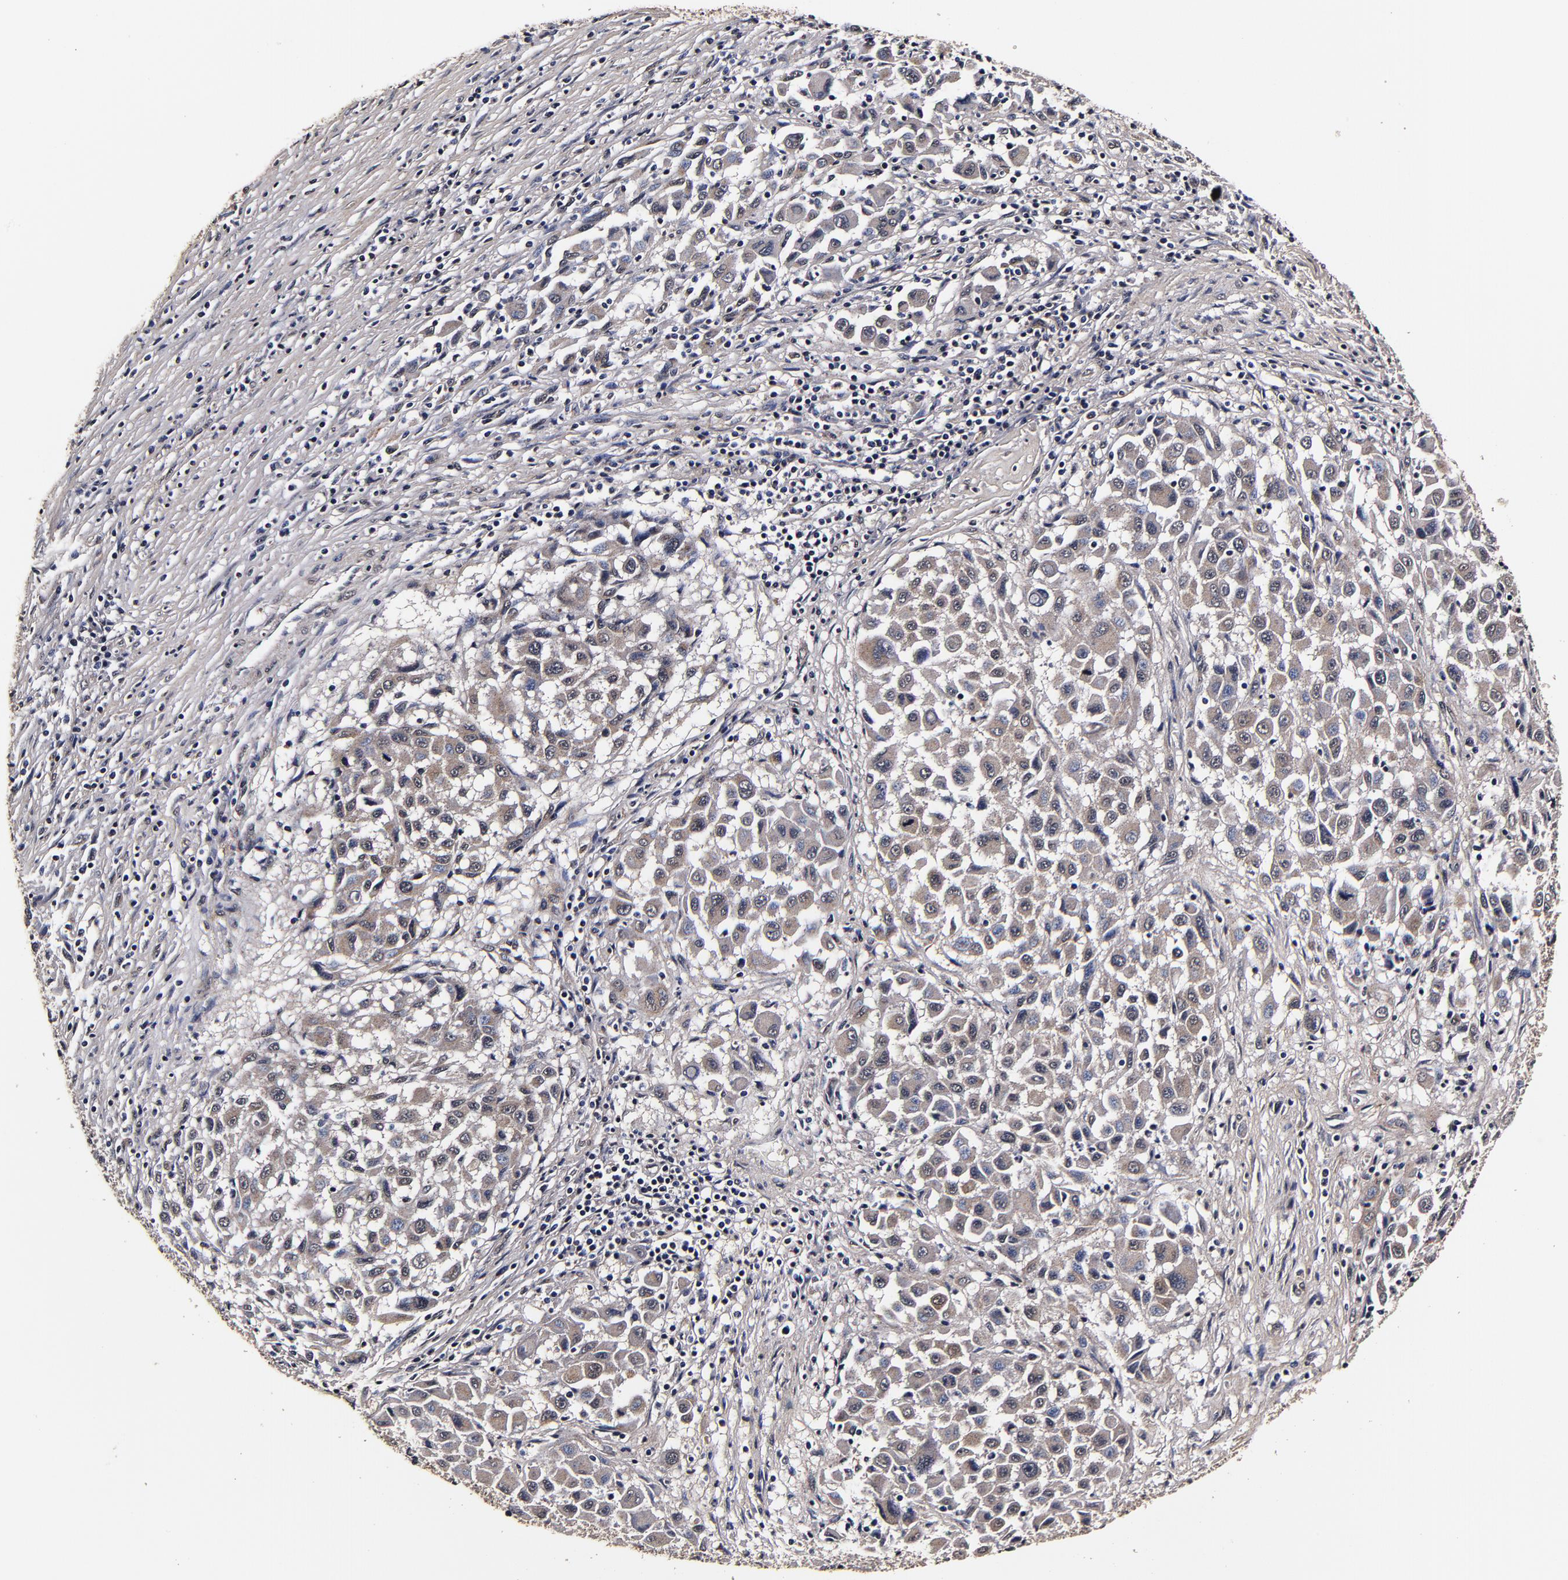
{"staining": {"intensity": "weak", "quantity": ">75%", "location": "cytoplasmic/membranous"}, "tissue": "melanoma", "cell_type": "Tumor cells", "image_type": "cancer", "snomed": [{"axis": "morphology", "description": "Malignant melanoma, Metastatic site"}, {"axis": "topography", "description": "Lymph node"}], "caption": "Immunohistochemistry histopathology image of neoplastic tissue: melanoma stained using immunohistochemistry exhibits low levels of weak protein expression localized specifically in the cytoplasmic/membranous of tumor cells, appearing as a cytoplasmic/membranous brown color.", "gene": "MMP15", "patient": {"sex": "male", "age": 61}}